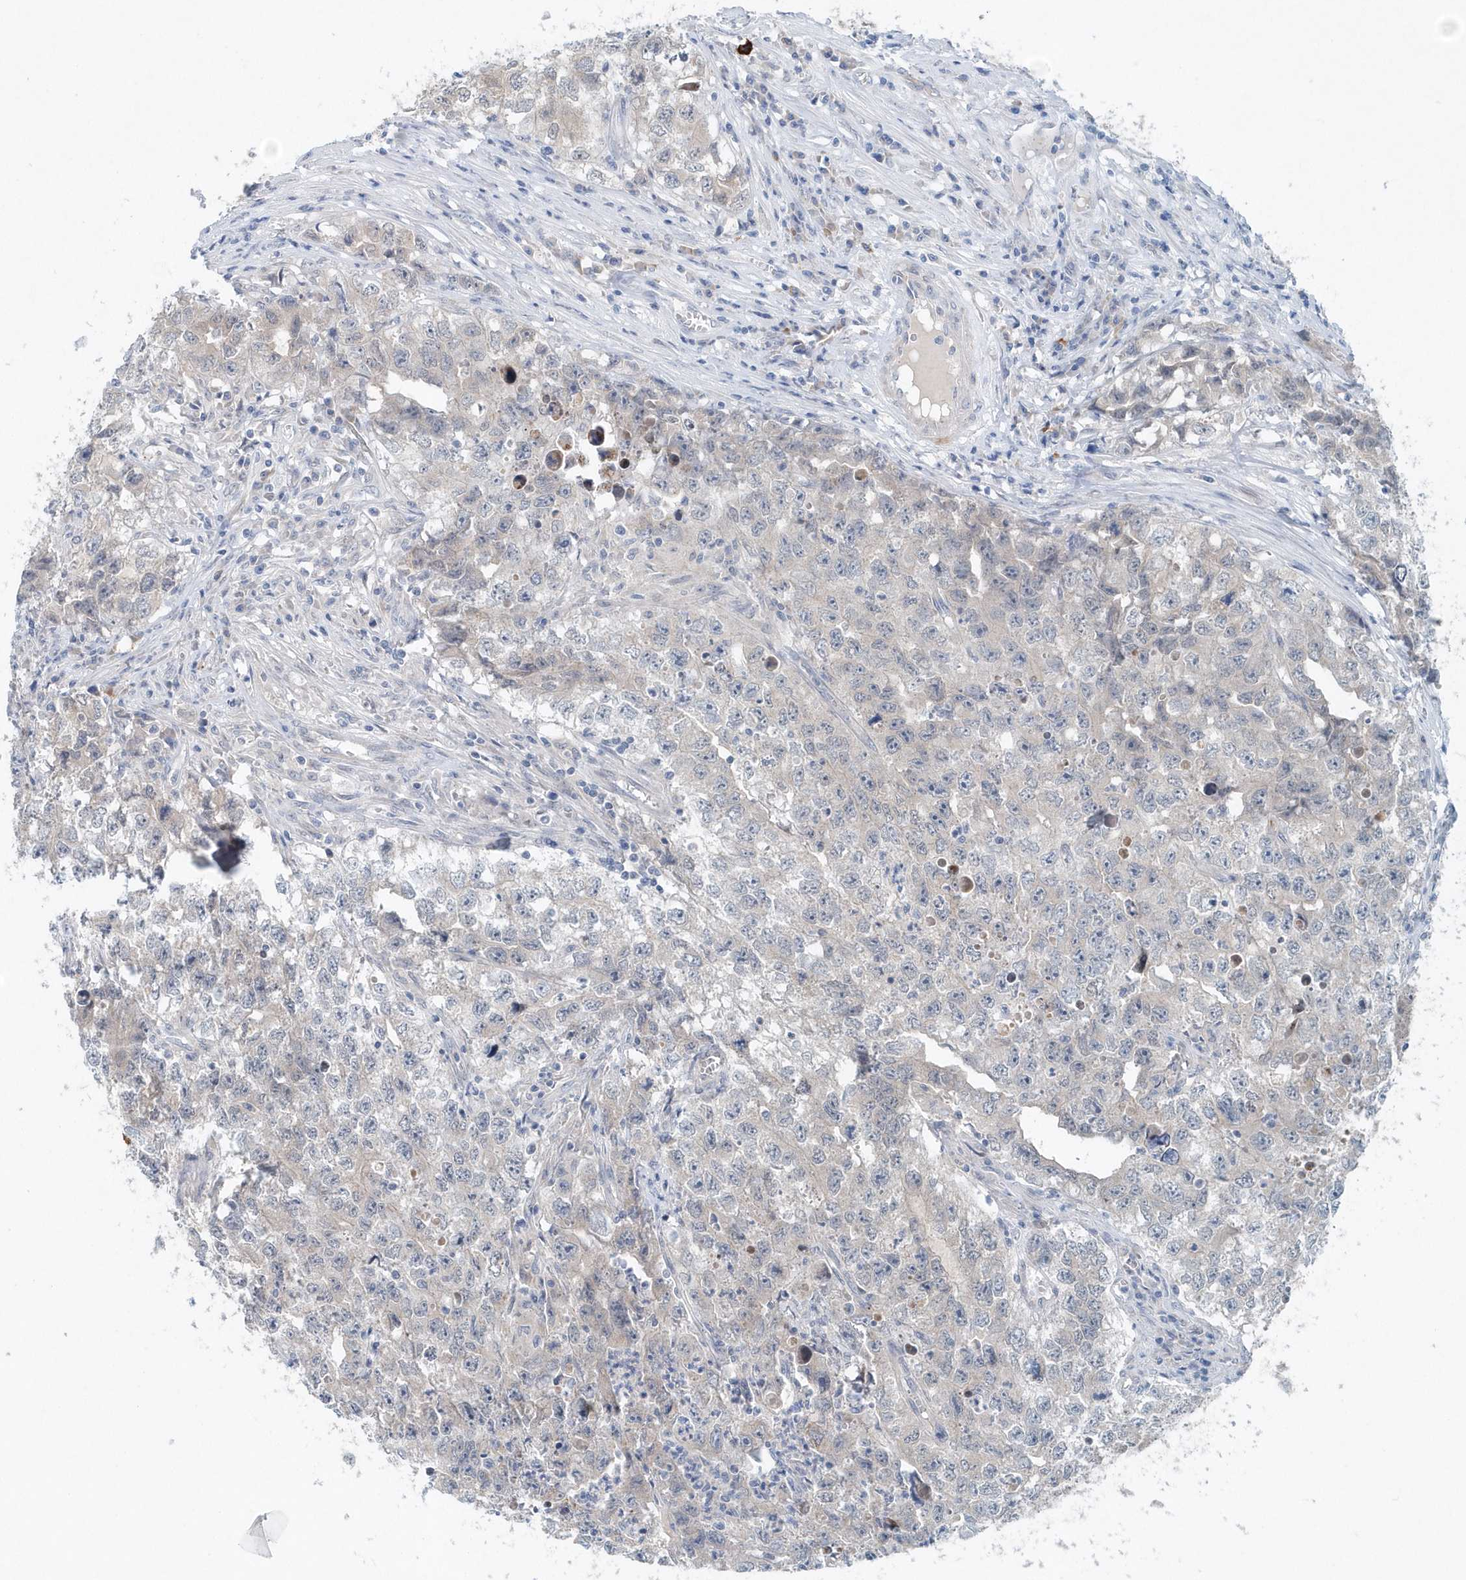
{"staining": {"intensity": "negative", "quantity": "none", "location": "none"}, "tissue": "testis cancer", "cell_type": "Tumor cells", "image_type": "cancer", "snomed": [{"axis": "morphology", "description": "Seminoma, NOS"}, {"axis": "morphology", "description": "Carcinoma, Embryonal, NOS"}, {"axis": "topography", "description": "Testis"}], "caption": "IHC micrograph of neoplastic tissue: testis embryonal carcinoma stained with DAB (3,3'-diaminobenzidine) exhibits no significant protein positivity in tumor cells.", "gene": "PFN2", "patient": {"sex": "male", "age": 43}}